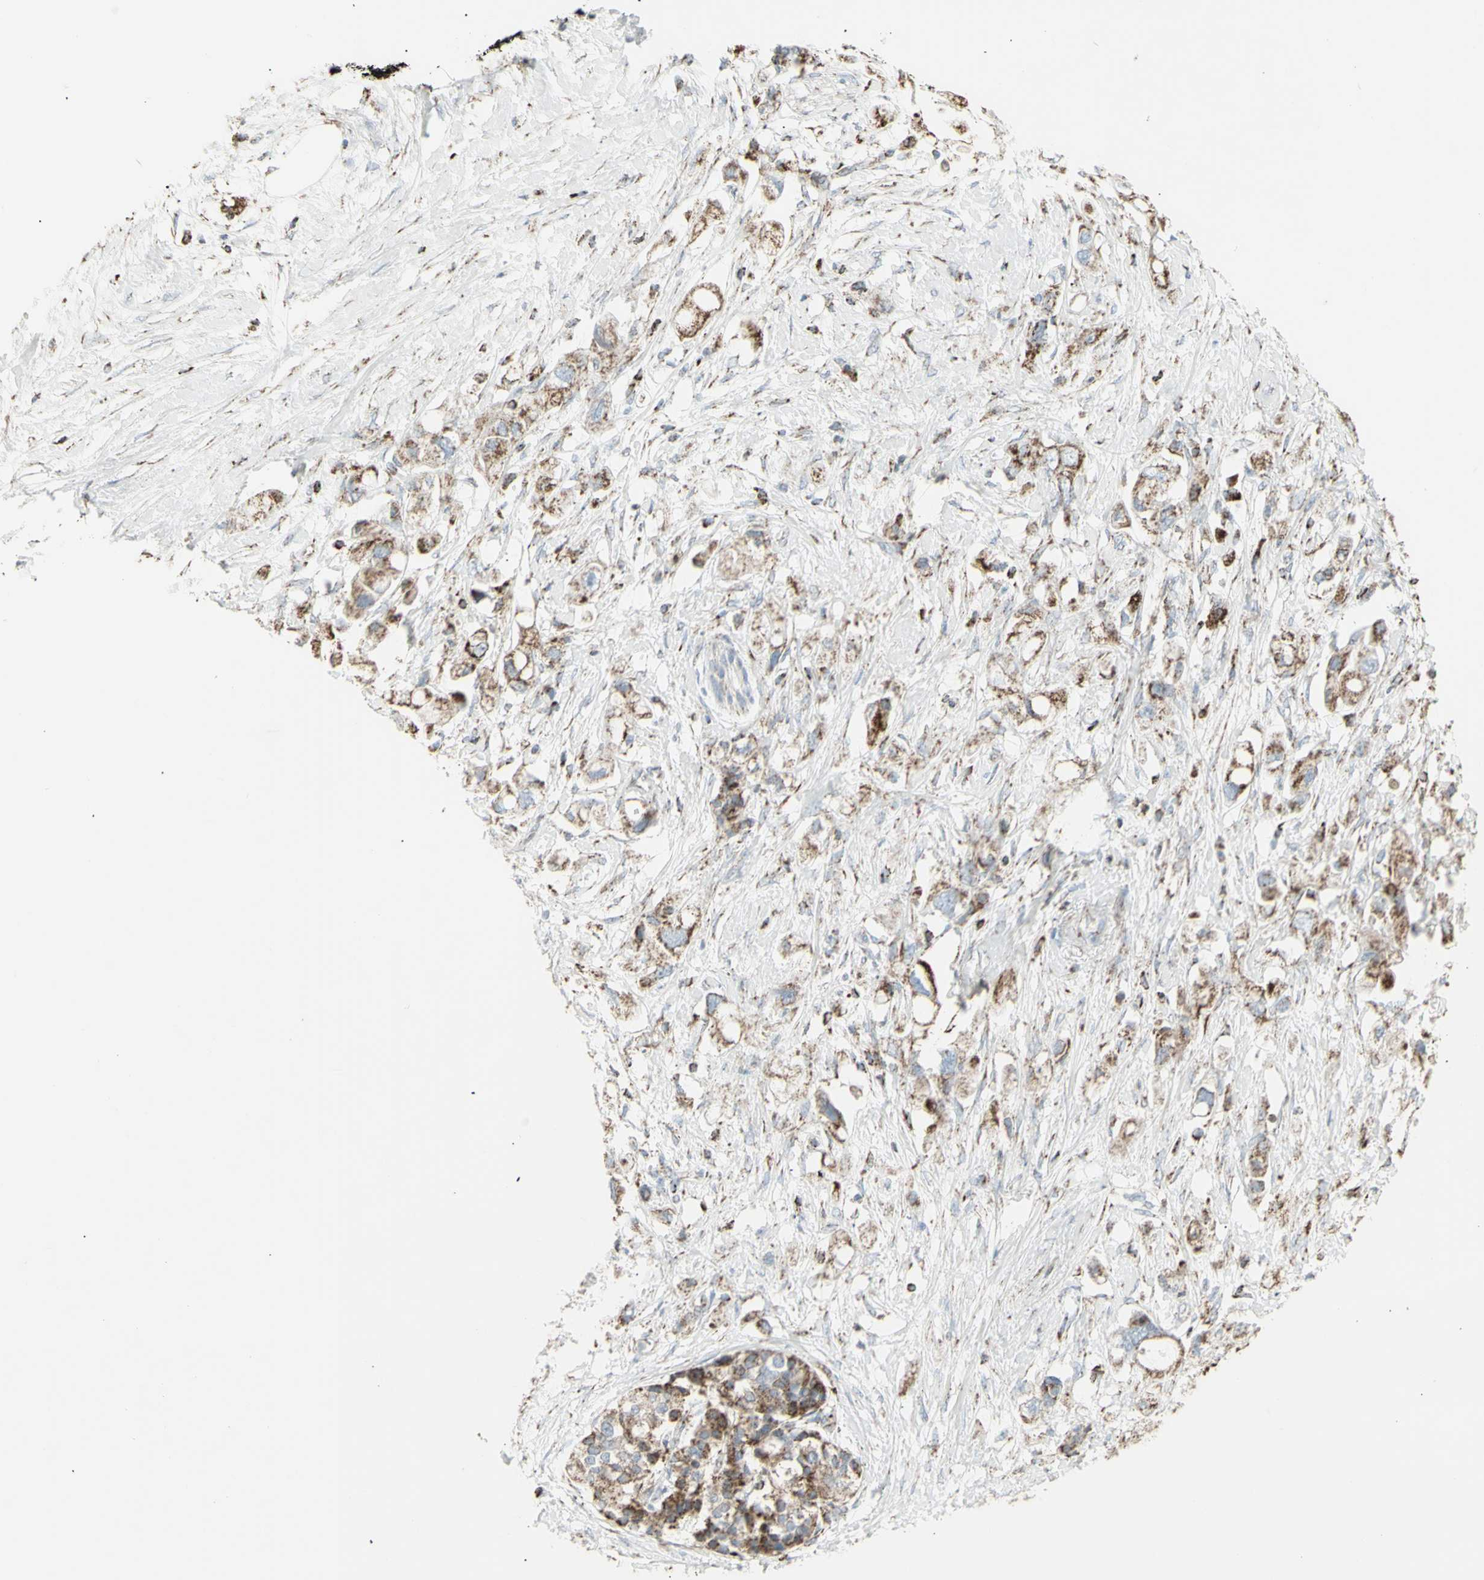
{"staining": {"intensity": "moderate", "quantity": ">75%", "location": "cytoplasmic/membranous"}, "tissue": "pancreatic cancer", "cell_type": "Tumor cells", "image_type": "cancer", "snomed": [{"axis": "morphology", "description": "Adenocarcinoma, NOS"}, {"axis": "topography", "description": "Pancreas"}], "caption": "Immunohistochemical staining of human pancreatic adenocarcinoma displays medium levels of moderate cytoplasmic/membranous staining in approximately >75% of tumor cells.", "gene": "PLGRKT", "patient": {"sex": "female", "age": 56}}